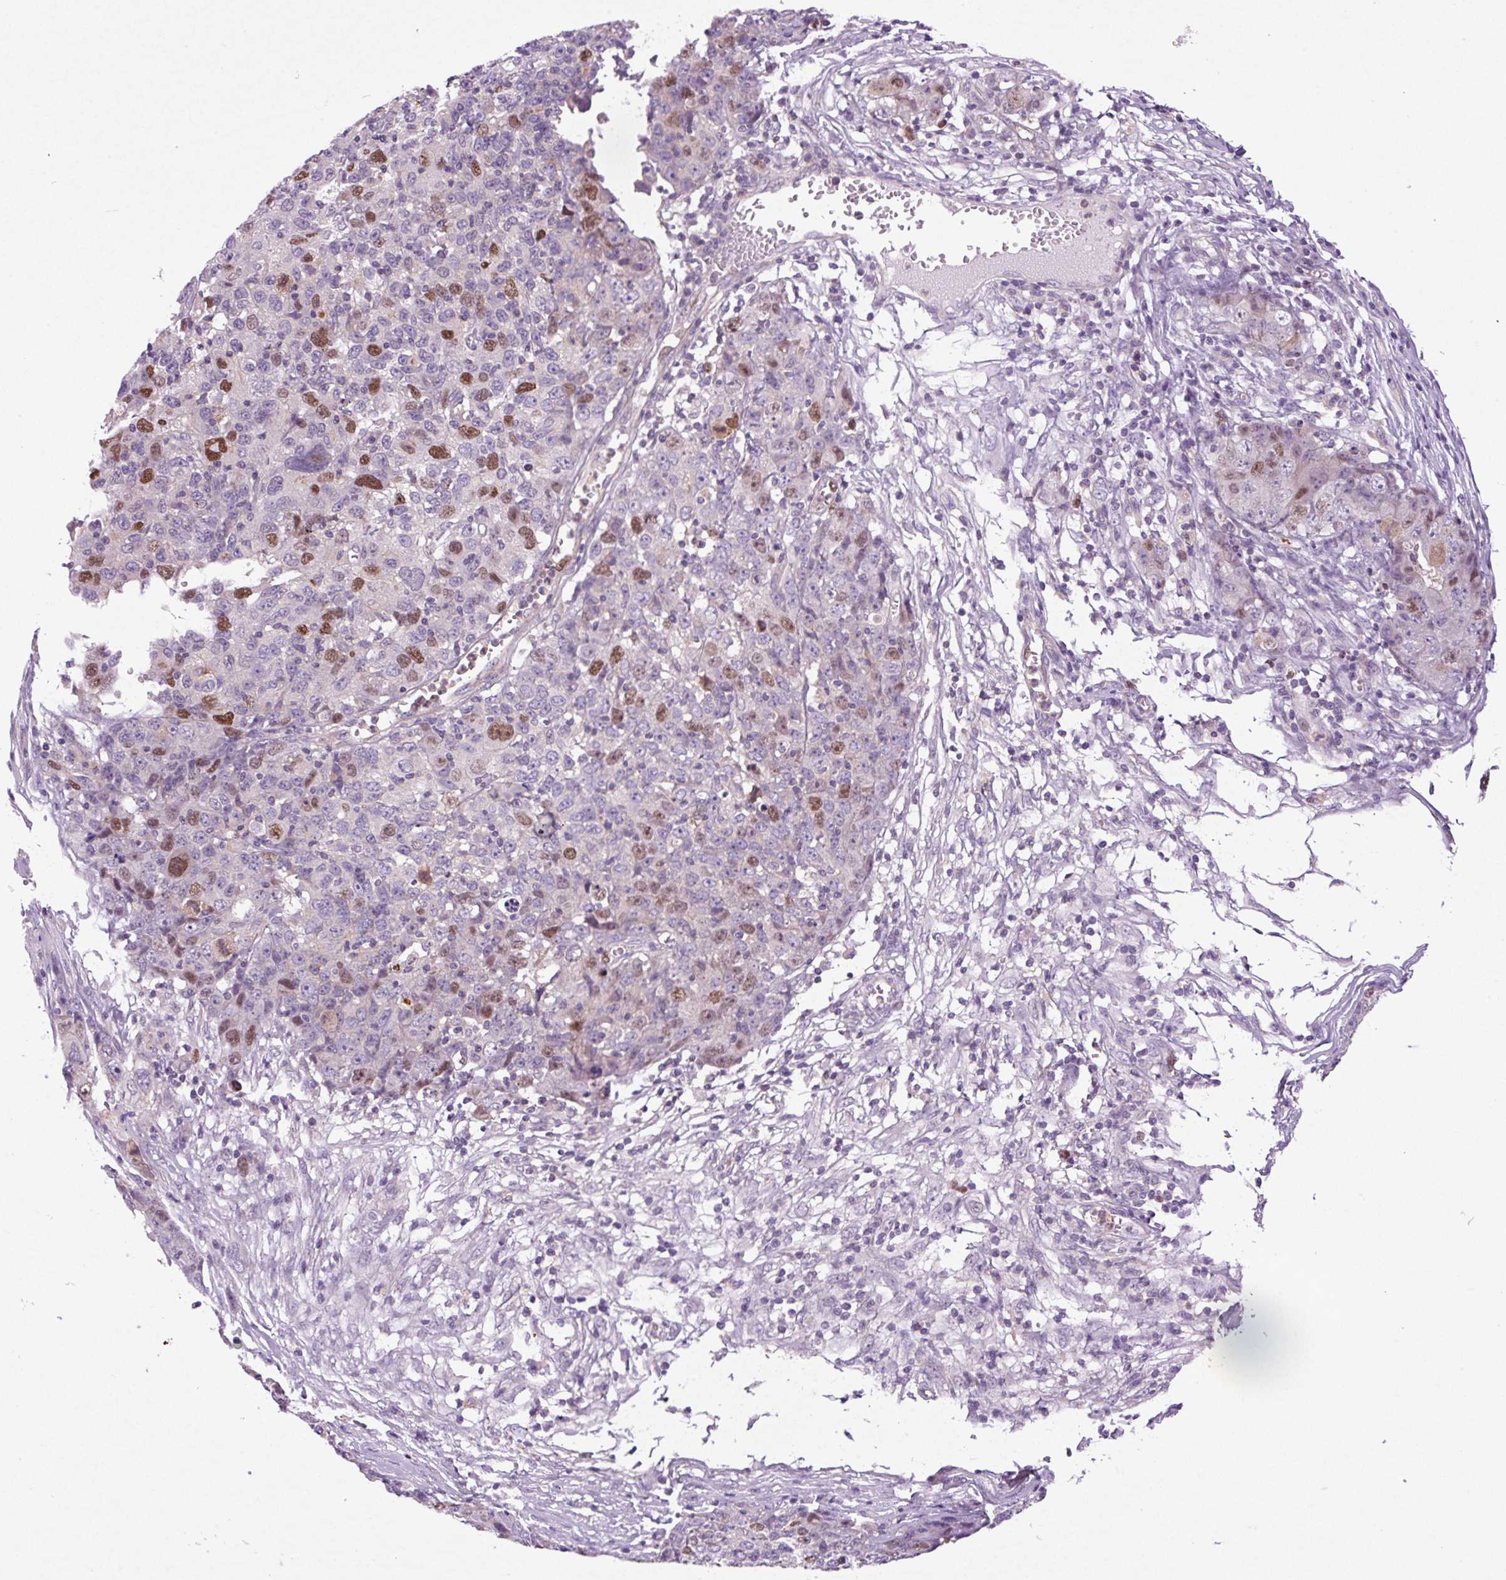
{"staining": {"intensity": "moderate", "quantity": "25%-75%", "location": "nuclear"}, "tissue": "ovarian cancer", "cell_type": "Tumor cells", "image_type": "cancer", "snomed": [{"axis": "morphology", "description": "Carcinoma, endometroid"}, {"axis": "topography", "description": "Ovary"}], "caption": "Tumor cells show medium levels of moderate nuclear positivity in about 25%-75% of cells in ovarian cancer (endometroid carcinoma).", "gene": "KIFC1", "patient": {"sex": "female", "age": 42}}